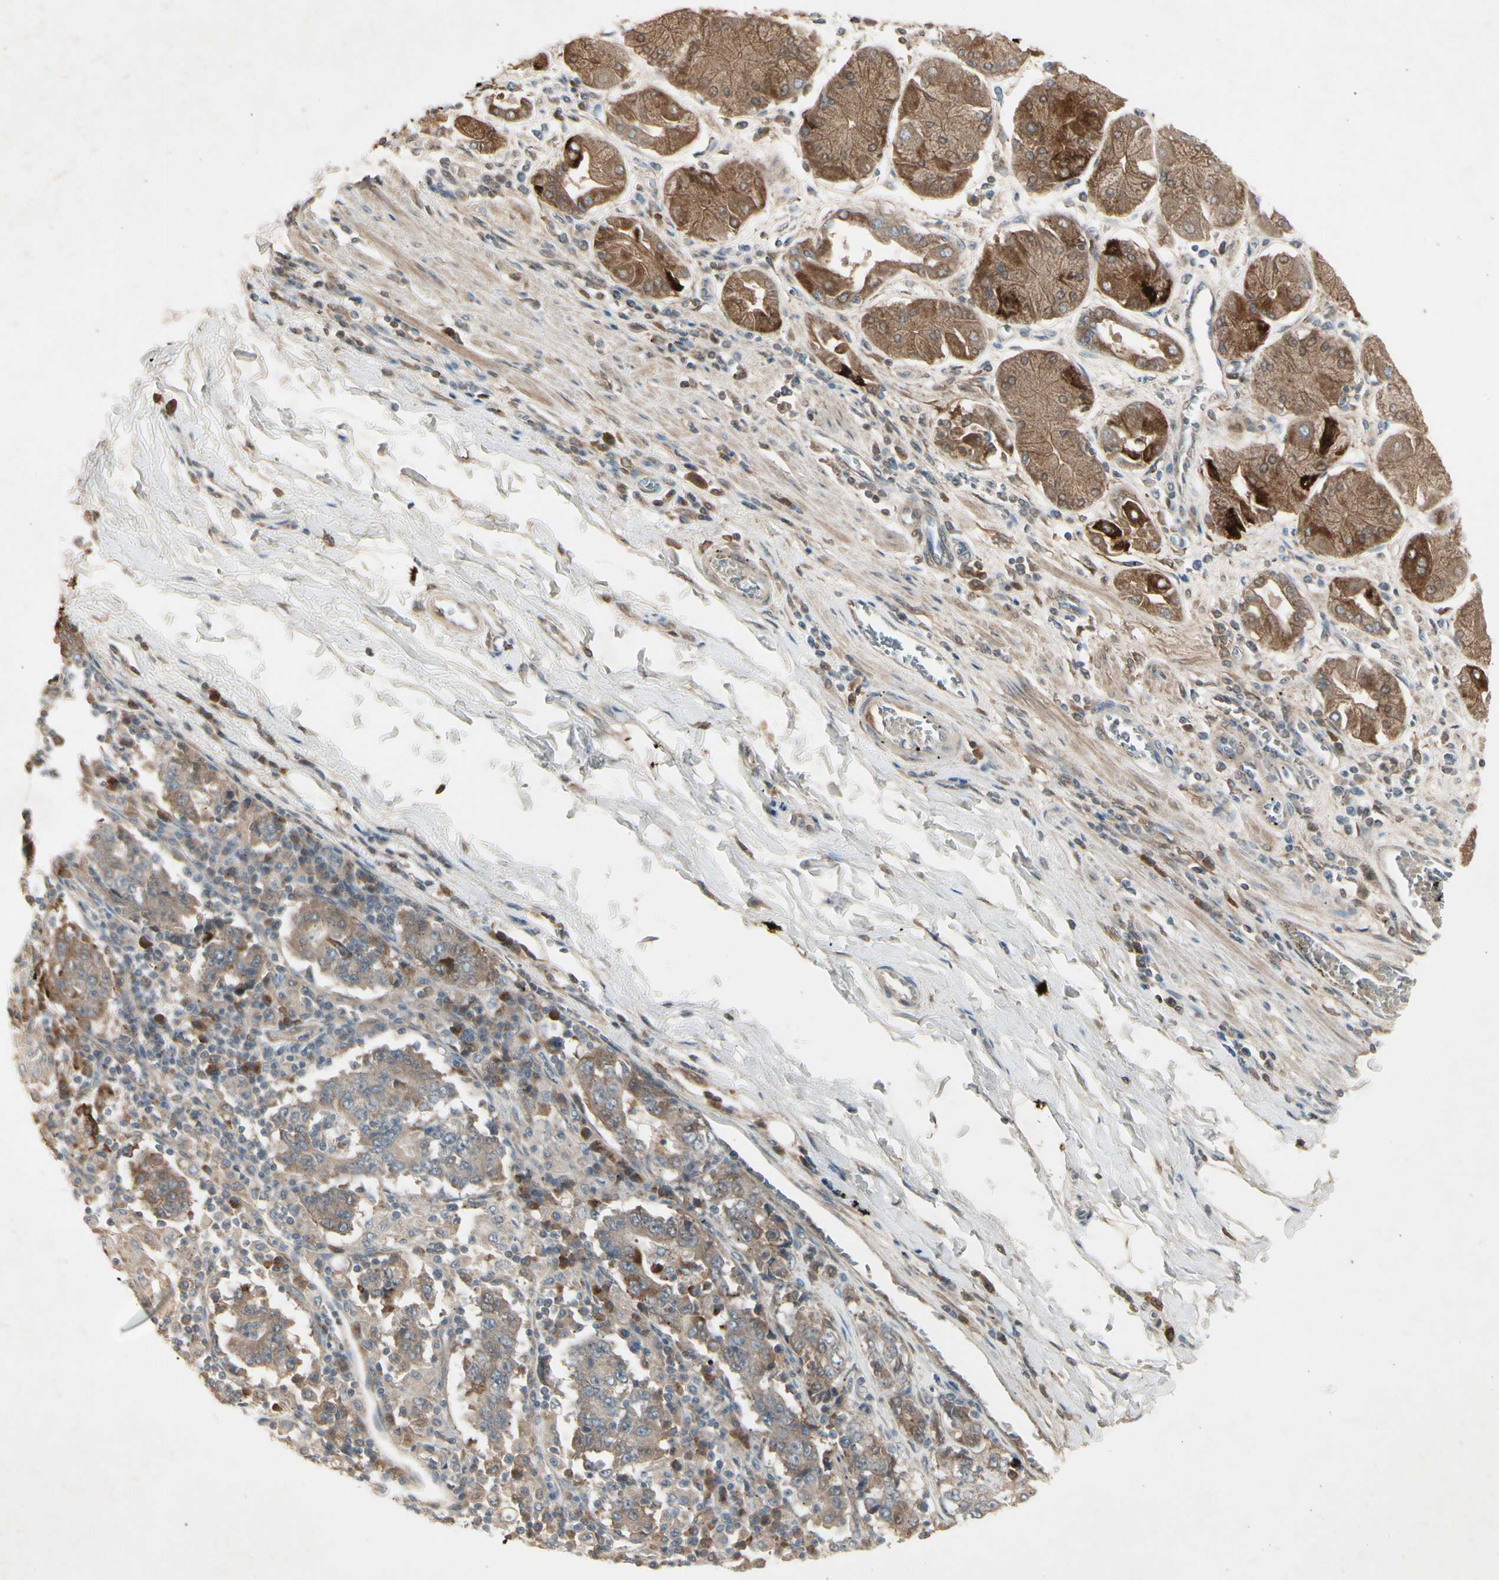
{"staining": {"intensity": "moderate", "quantity": "25%-75%", "location": "cytoplasmic/membranous"}, "tissue": "stomach cancer", "cell_type": "Tumor cells", "image_type": "cancer", "snomed": [{"axis": "morphology", "description": "Normal tissue, NOS"}, {"axis": "morphology", "description": "Adenocarcinoma, NOS"}, {"axis": "topography", "description": "Stomach, upper"}, {"axis": "topography", "description": "Stomach"}], "caption": "A high-resolution histopathology image shows immunohistochemistry (IHC) staining of adenocarcinoma (stomach), which displays moderate cytoplasmic/membranous expression in about 25%-75% of tumor cells. The protein of interest is stained brown, and the nuclei are stained in blue (DAB (3,3'-diaminobenzidine) IHC with brightfield microscopy, high magnification).", "gene": "FHDC1", "patient": {"sex": "male", "age": 59}}